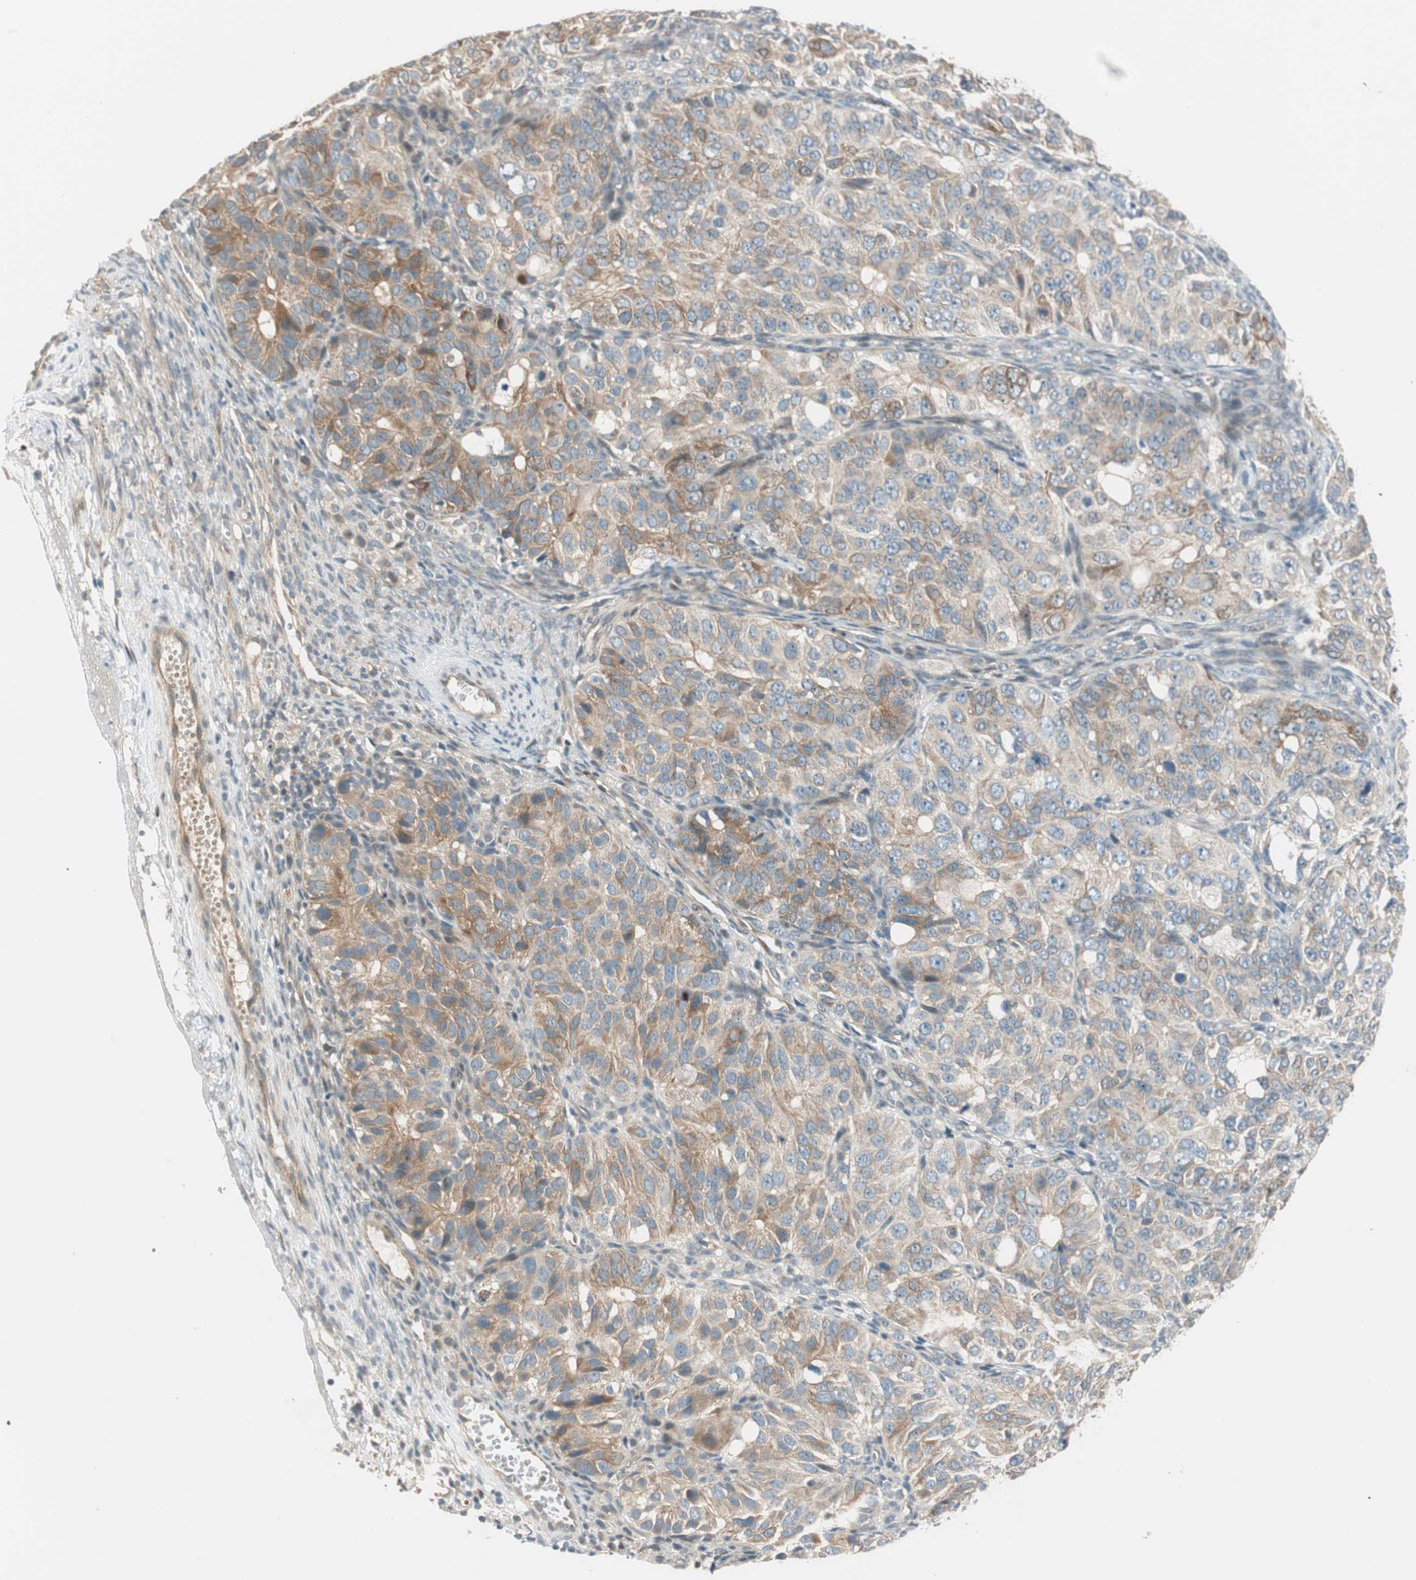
{"staining": {"intensity": "moderate", "quantity": ">75%", "location": "cytoplasmic/membranous"}, "tissue": "ovarian cancer", "cell_type": "Tumor cells", "image_type": "cancer", "snomed": [{"axis": "morphology", "description": "Carcinoma, endometroid"}, {"axis": "topography", "description": "Ovary"}], "caption": "Brown immunohistochemical staining in ovarian cancer (endometroid carcinoma) shows moderate cytoplasmic/membranous staining in about >75% of tumor cells.", "gene": "CGRRF1", "patient": {"sex": "female", "age": 51}}